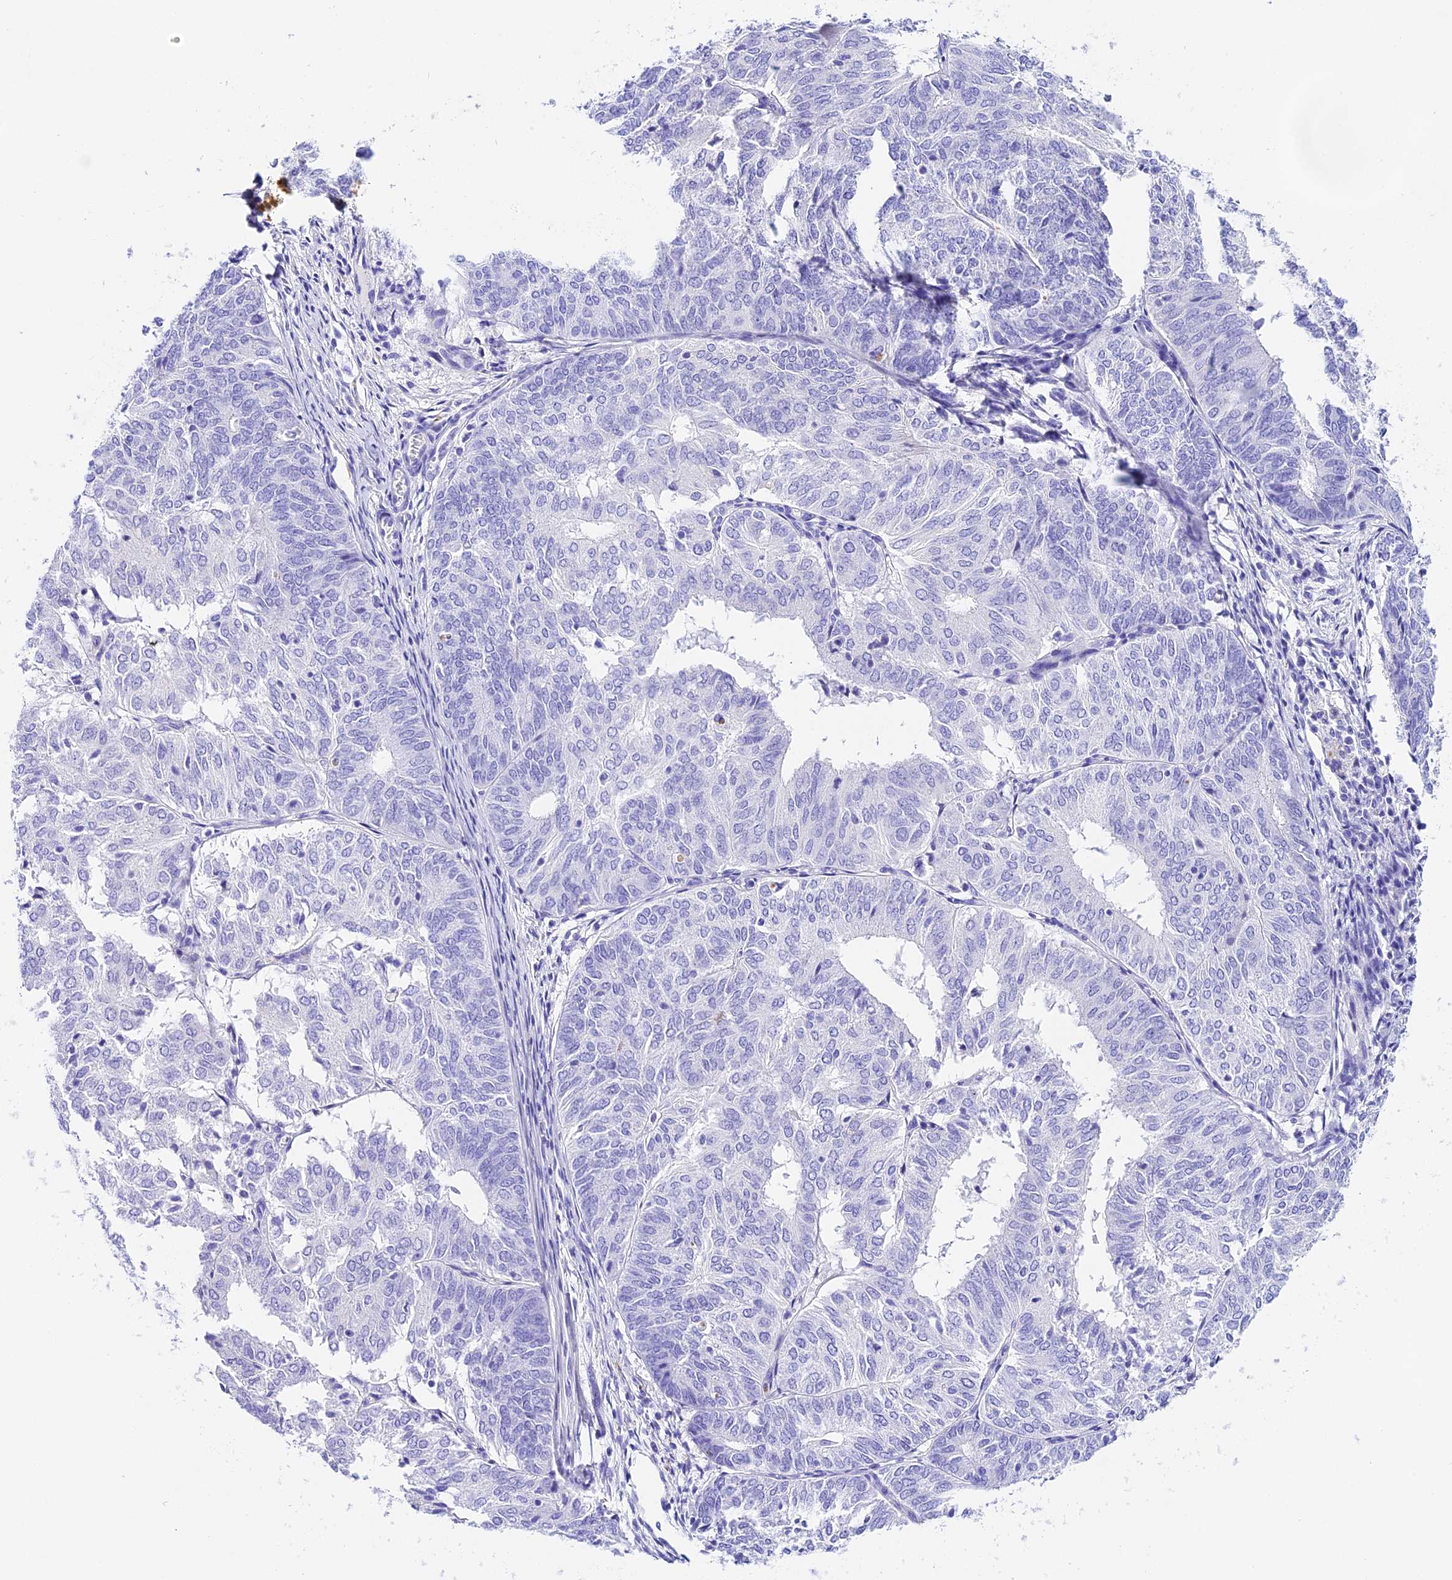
{"staining": {"intensity": "negative", "quantity": "none", "location": "none"}, "tissue": "endometrial cancer", "cell_type": "Tumor cells", "image_type": "cancer", "snomed": [{"axis": "morphology", "description": "Adenocarcinoma, NOS"}, {"axis": "topography", "description": "Uterus"}], "caption": "A micrograph of human endometrial cancer is negative for staining in tumor cells.", "gene": "PSG11", "patient": {"sex": "female", "age": 60}}